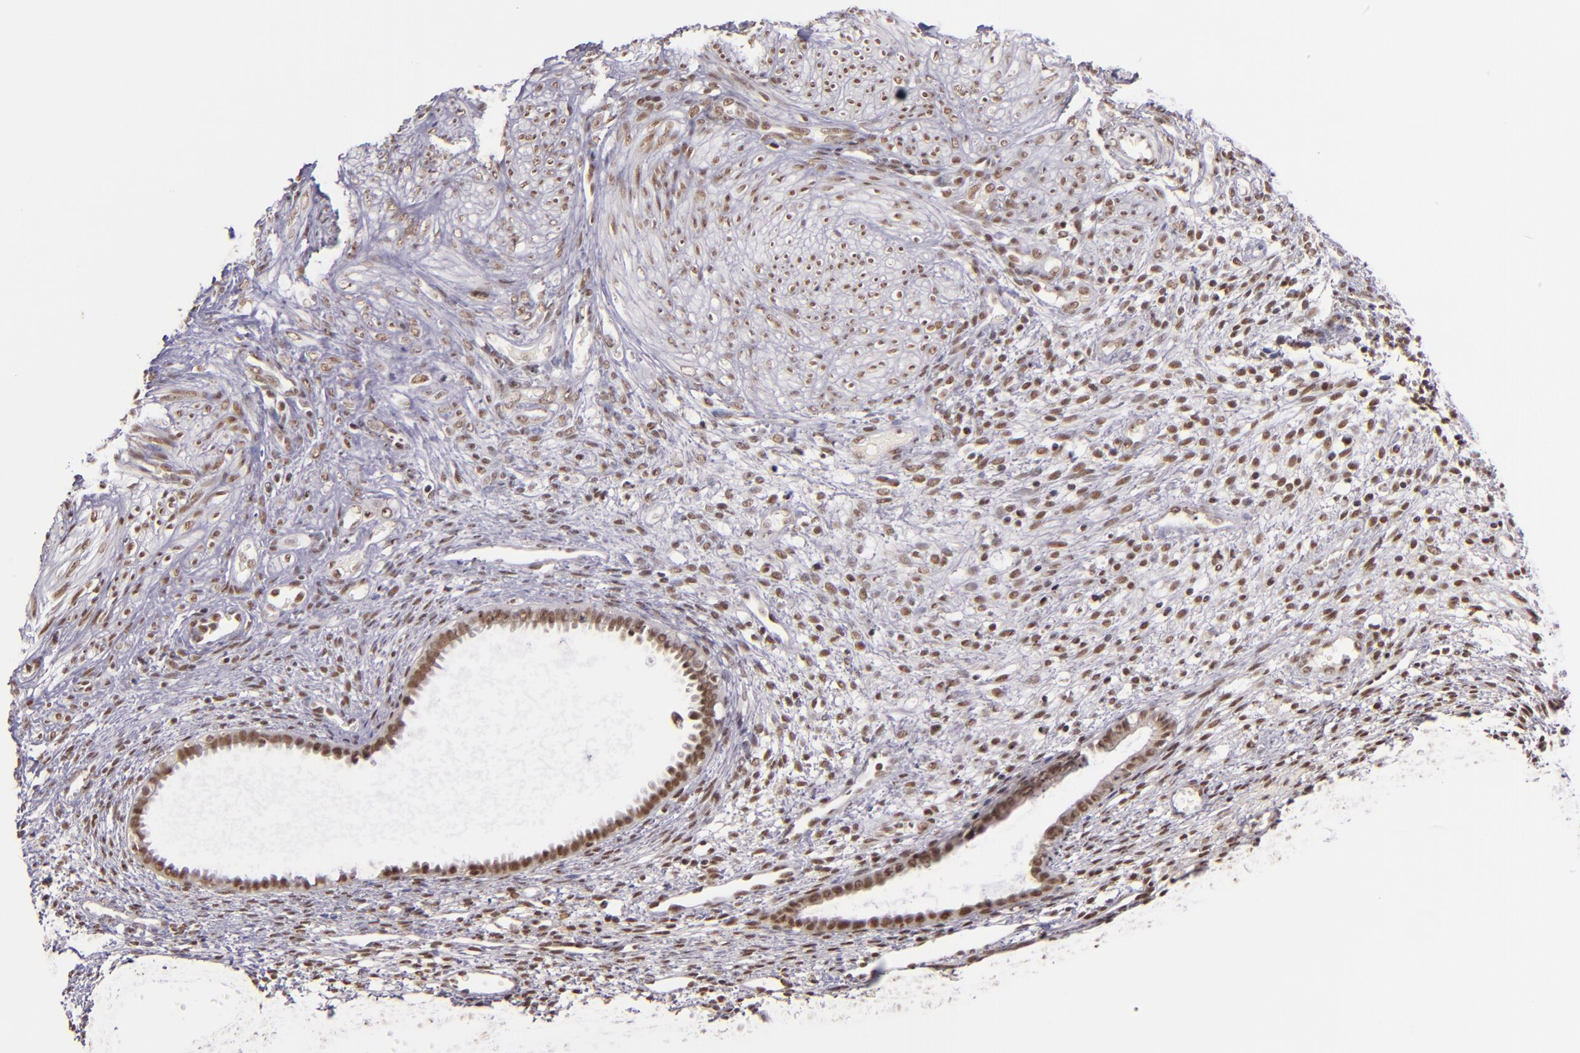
{"staining": {"intensity": "moderate", "quantity": ">75%", "location": "nuclear"}, "tissue": "endometrium", "cell_type": "Cells in endometrial stroma", "image_type": "normal", "snomed": [{"axis": "morphology", "description": "Normal tissue, NOS"}, {"axis": "topography", "description": "Endometrium"}], "caption": "Endometrium stained with IHC demonstrates moderate nuclear positivity in approximately >75% of cells in endometrial stroma.", "gene": "ZNF148", "patient": {"sex": "female", "age": 72}}